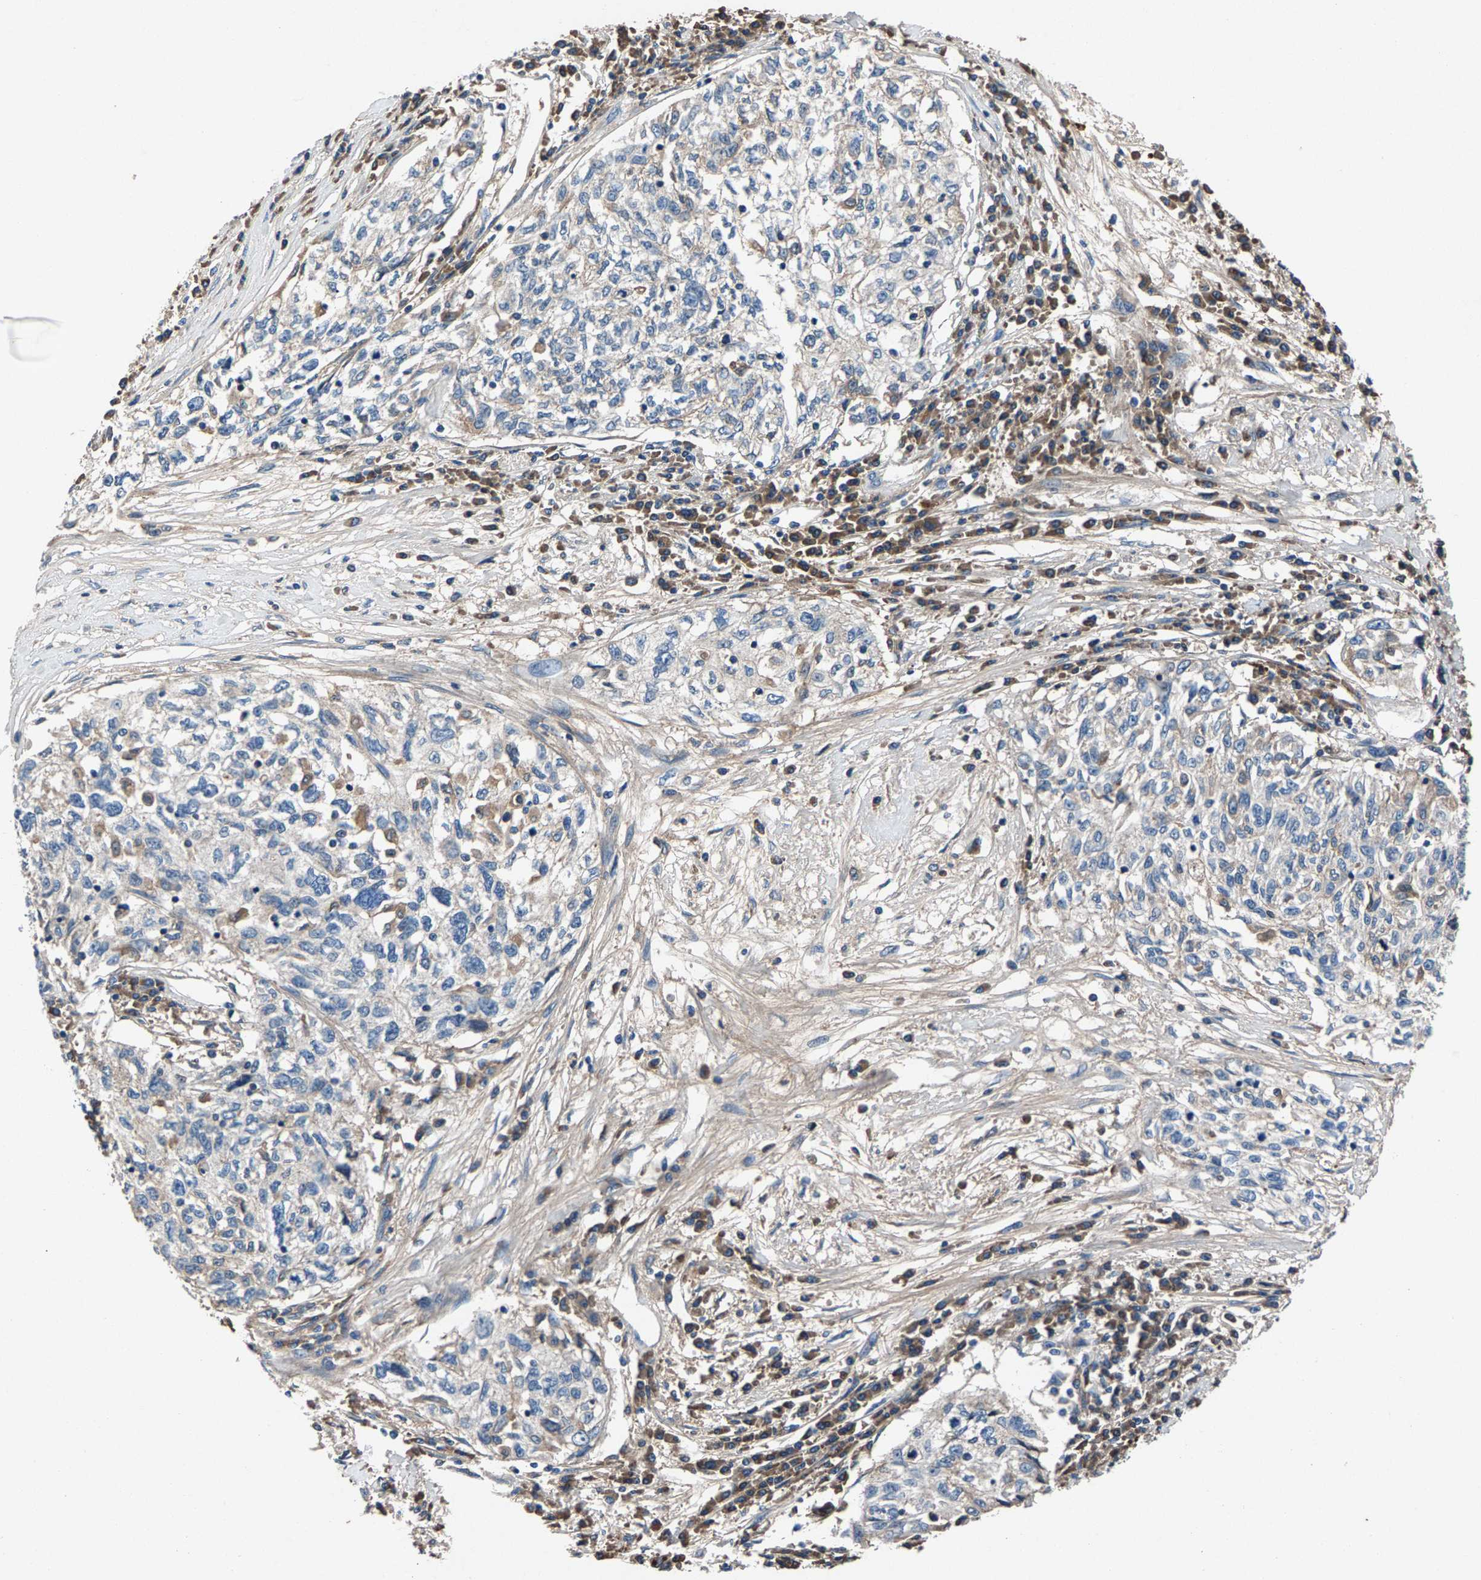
{"staining": {"intensity": "negative", "quantity": "none", "location": "none"}, "tissue": "cervical cancer", "cell_type": "Tumor cells", "image_type": "cancer", "snomed": [{"axis": "morphology", "description": "Squamous cell carcinoma, NOS"}, {"axis": "topography", "description": "Cervix"}], "caption": "Immunohistochemistry (IHC) of cervical cancer reveals no staining in tumor cells.", "gene": "PRXL2C", "patient": {"sex": "female", "age": 57}}